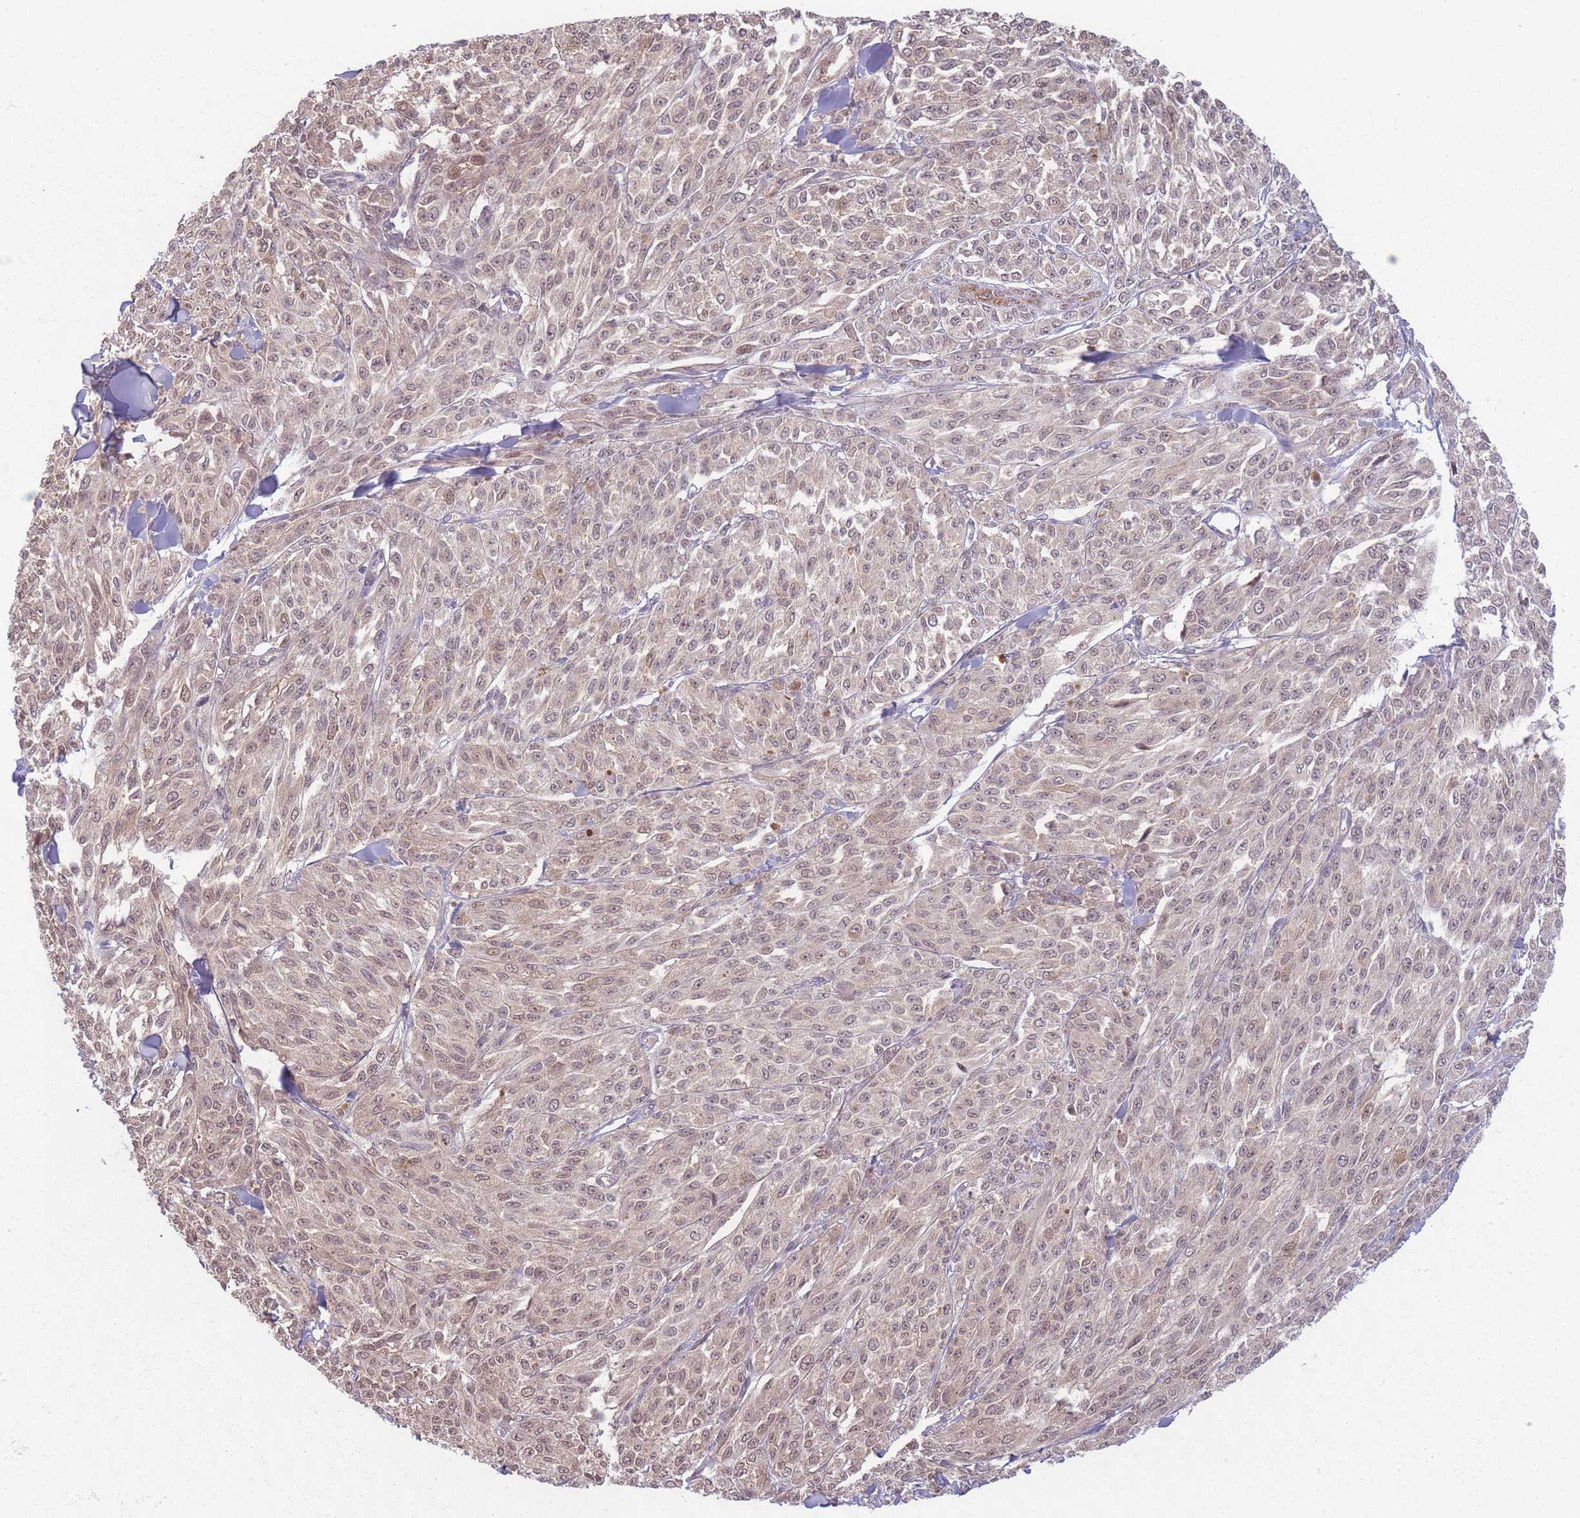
{"staining": {"intensity": "weak", "quantity": ">75%", "location": "nuclear"}, "tissue": "melanoma", "cell_type": "Tumor cells", "image_type": "cancer", "snomed": [{"axis": "morphology", "description": "Malignant melanoma, NOS"}, {"axis": "topography", "description": "Skin"}], "caption": "Protein staining of malignant melanoma tissue reveals weak nuclear positivity in approximately >75% of tumor cells. (DAB = brown stain, brightfield microscopy at high magnification).", "gene": "CCDC154", "patient": {"sex": "female", "age": 52}}